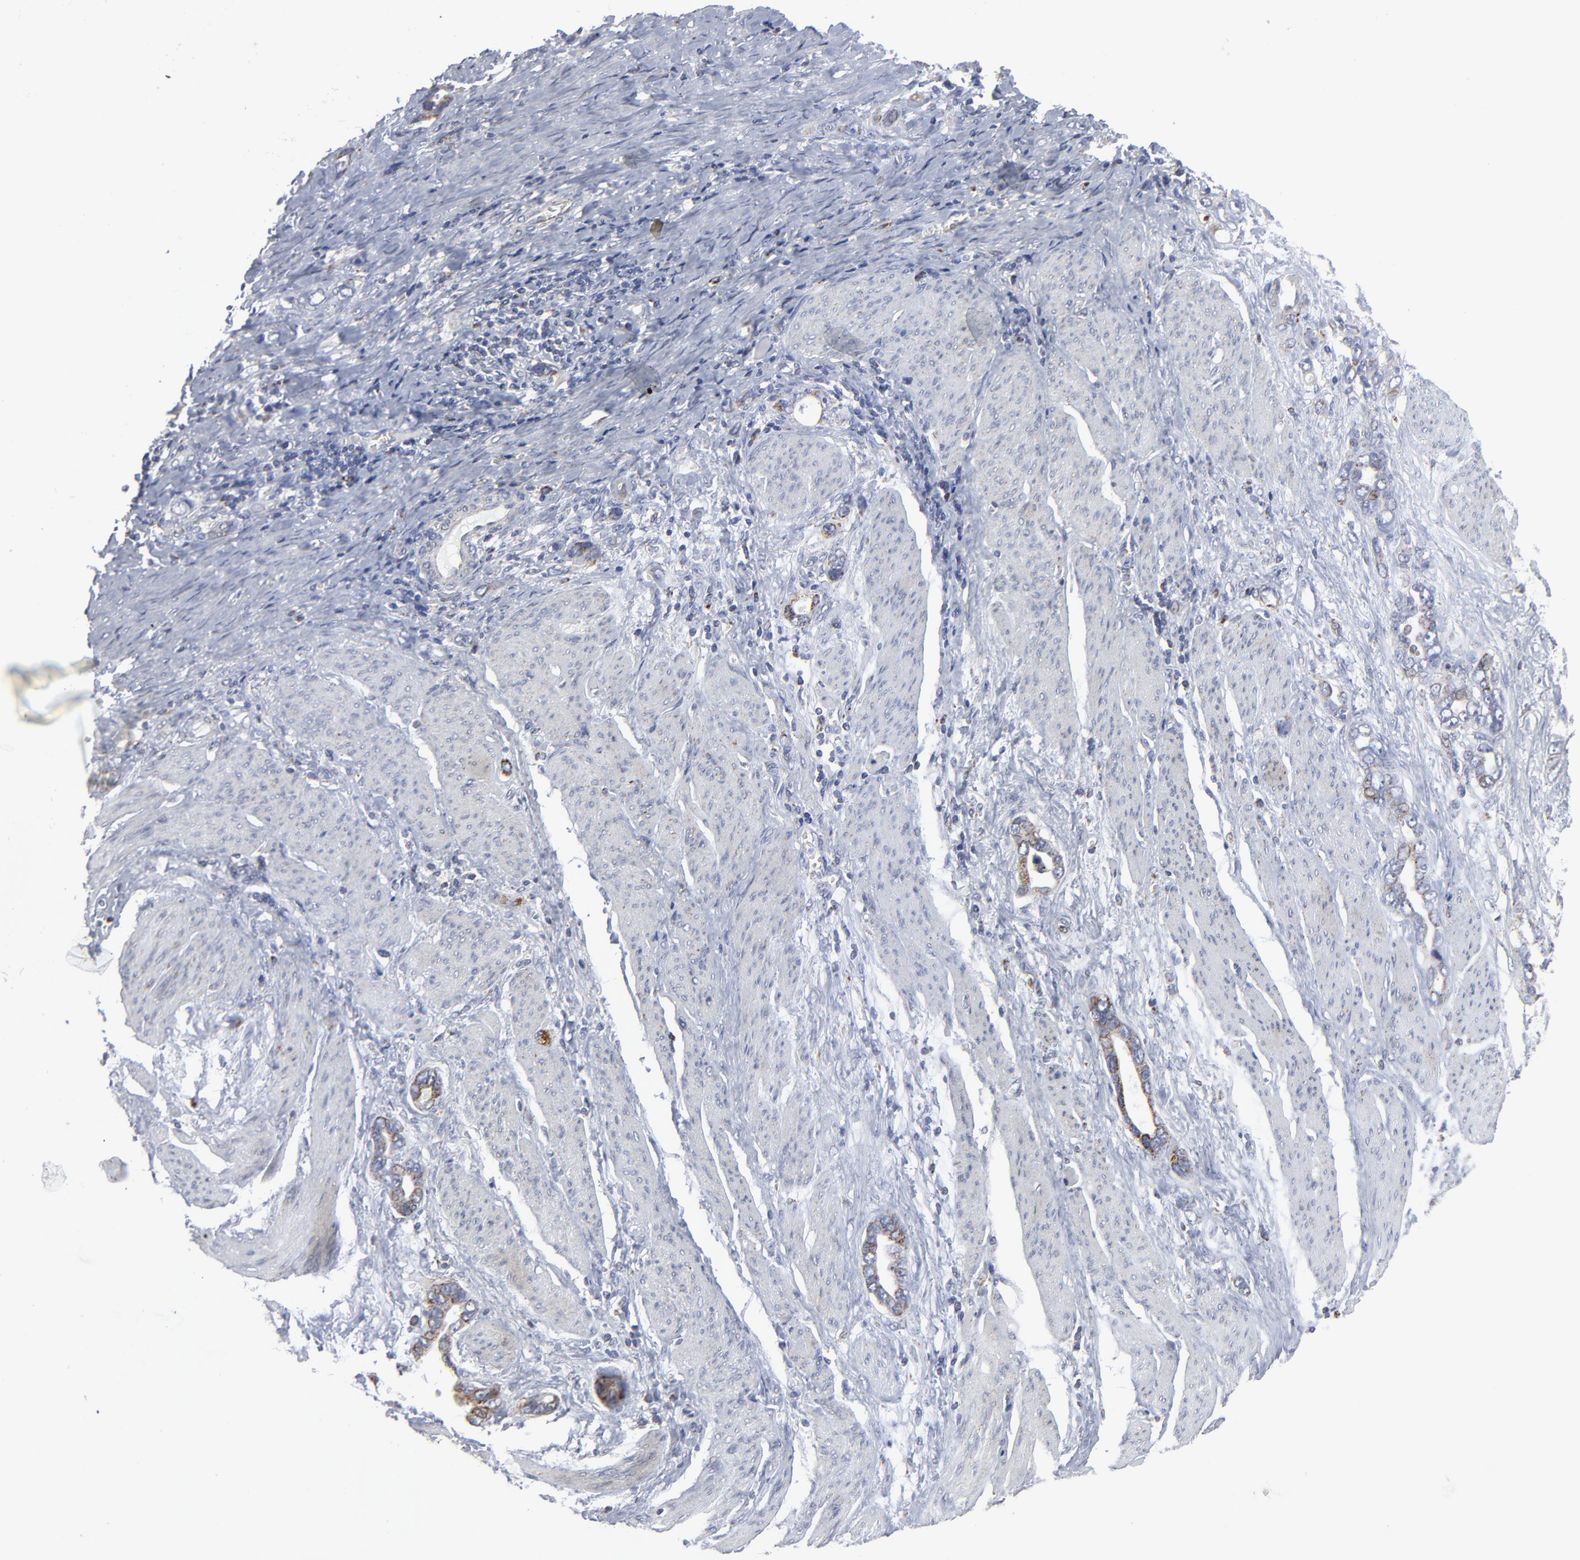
{"staining": {"intensity": "weak", "quantity": ">75%", "location": "cytoplasmic/membranous"}, "tissue": "stomach cancer", "cell_type": "Tumor cells", "image_type": "cancer", "snomed": [{"axis": "morphology", "description": "Adenocarcinoma, NOS"}, {"axis": "topography", "description": "Stomach"}], "caption": "Immunohistochemical staining of adenocarcinoma (stomach) displays weak cytoplasmic/membranous protein positivity in about >75% of tumor cells.", "gene": "TXNRD2", "patient": {"sex": "male", "age": 78}}